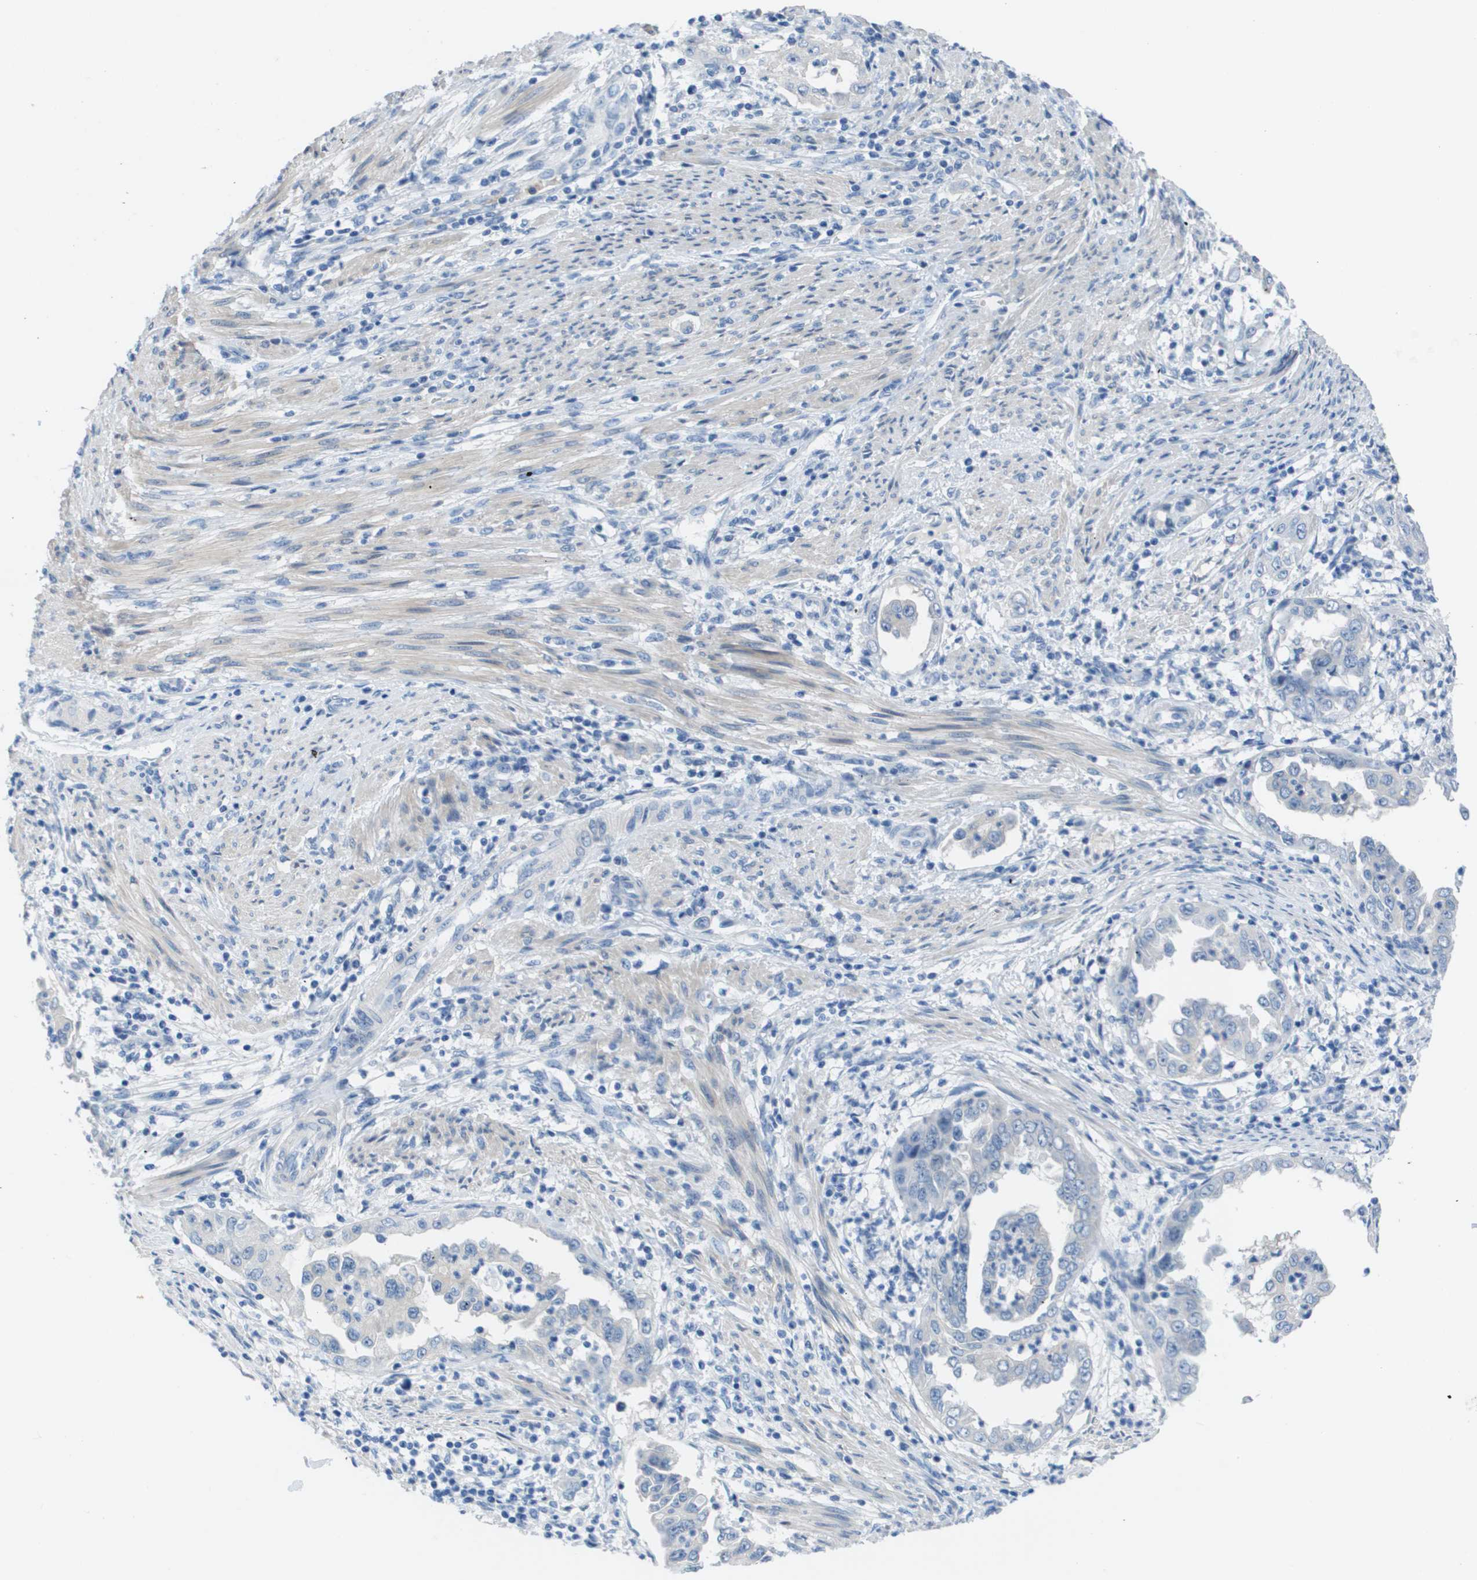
{"staining": {"intensity": "negative", "quantity": "none", "location": "none"}, "tissue": "endometrial cancer", "cell_type": "Tumor cells", "image_type": "cancer", "snomed": [{"axis": "morphology", "description": "Adenocarcinoma, NOS"}, {"axis": "topography", "description": "Endometrium"}], "caption": "Immunohistochemical staining of human endometrial cancer shows no significant expression in tumor cells.", "gene": "NCS1", "patient": {"sex": "female", "age": 85}}